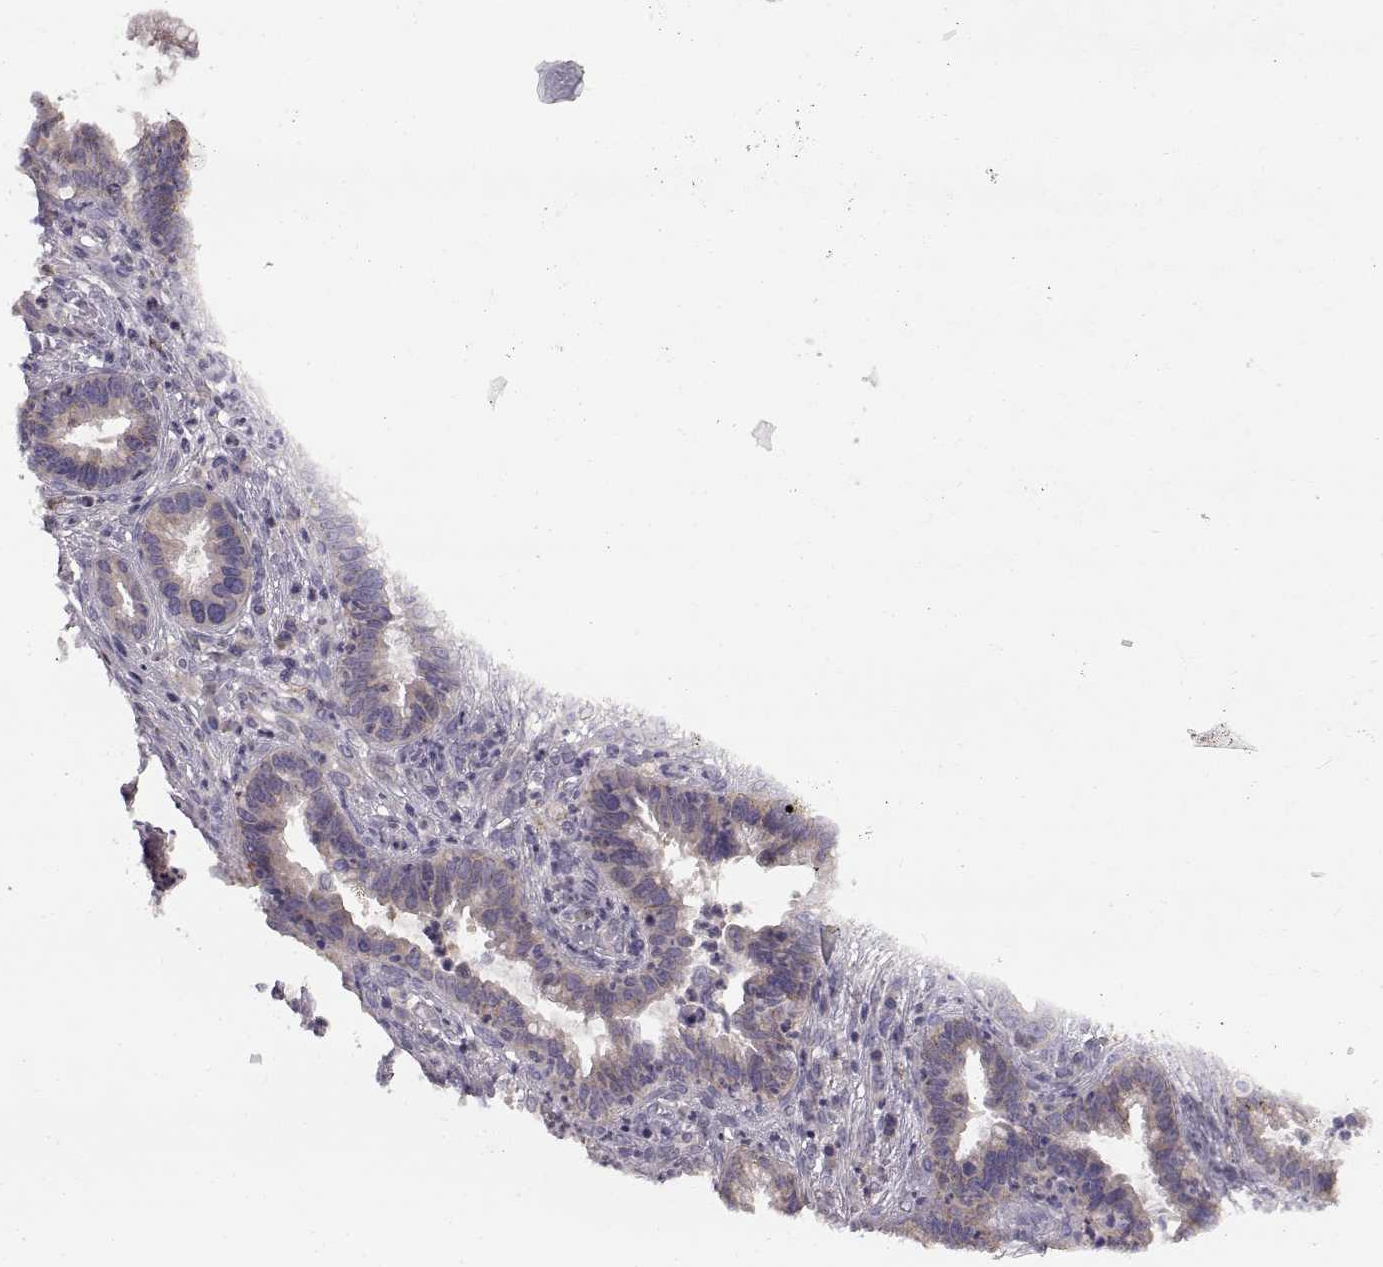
{"staining": {"intensity": "weak", "quantity": ">75%", "location": "cytoplasmic/membranous"}, "tissue": "cervical cancer", "cell_type": "Tumor cells", "image_type": "cancer", "snomed": [{"axis": "morphology", "description": "Adenocarcinoma, NOS"}, {"axis": "topography", "description": "Cervix"}], "caption": "A low amount of weak cytoplasmic/membranous expression is seen in about >75% of tumor cells in cervical cancer (adenocarcinoma) tissue.", "gene": "SPAG17", "patient": {"sex": "female", "age": 45}}